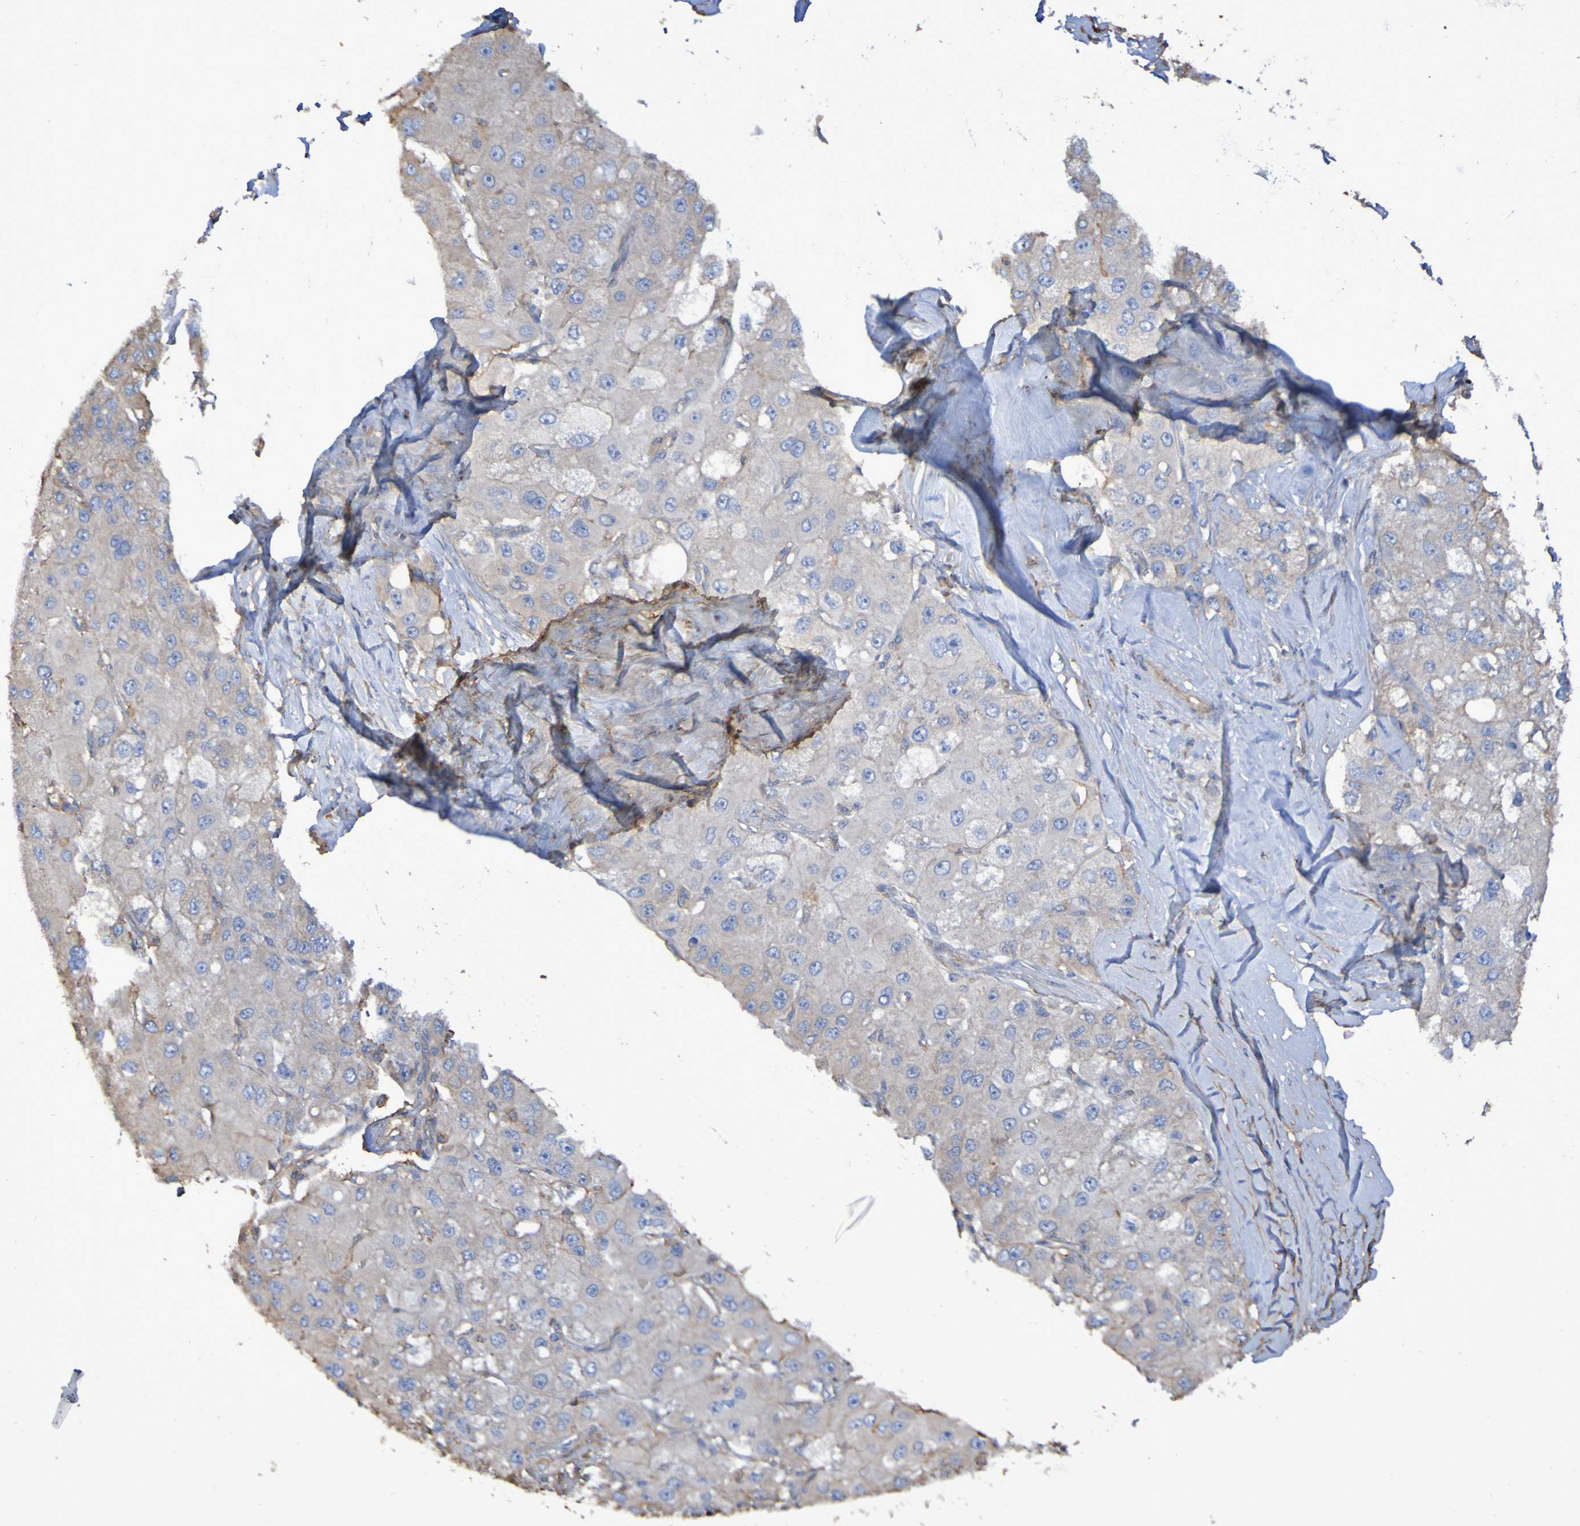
{"staining": {"intensity": "negative", "quantity": "none", "location": "none"}, "tissue": "liver cancer", "cell_type": "Tumor cells", "image_type": "cancer", "snomed": [{"axis": "morphology", "description": "Carcinoma, Hepatocellular, NOS"}, {"axis": "topography", "description": "Liver"}], "caption": "This micrograph is of hepatocellular carcinoma (liver) stained with IHC to label a protein in brown with the nuclei are counter-stained blue. There is no staining in tumor cells.", "gene": "SYNJ1", "patient": {"sex": "male", "age": 80}}